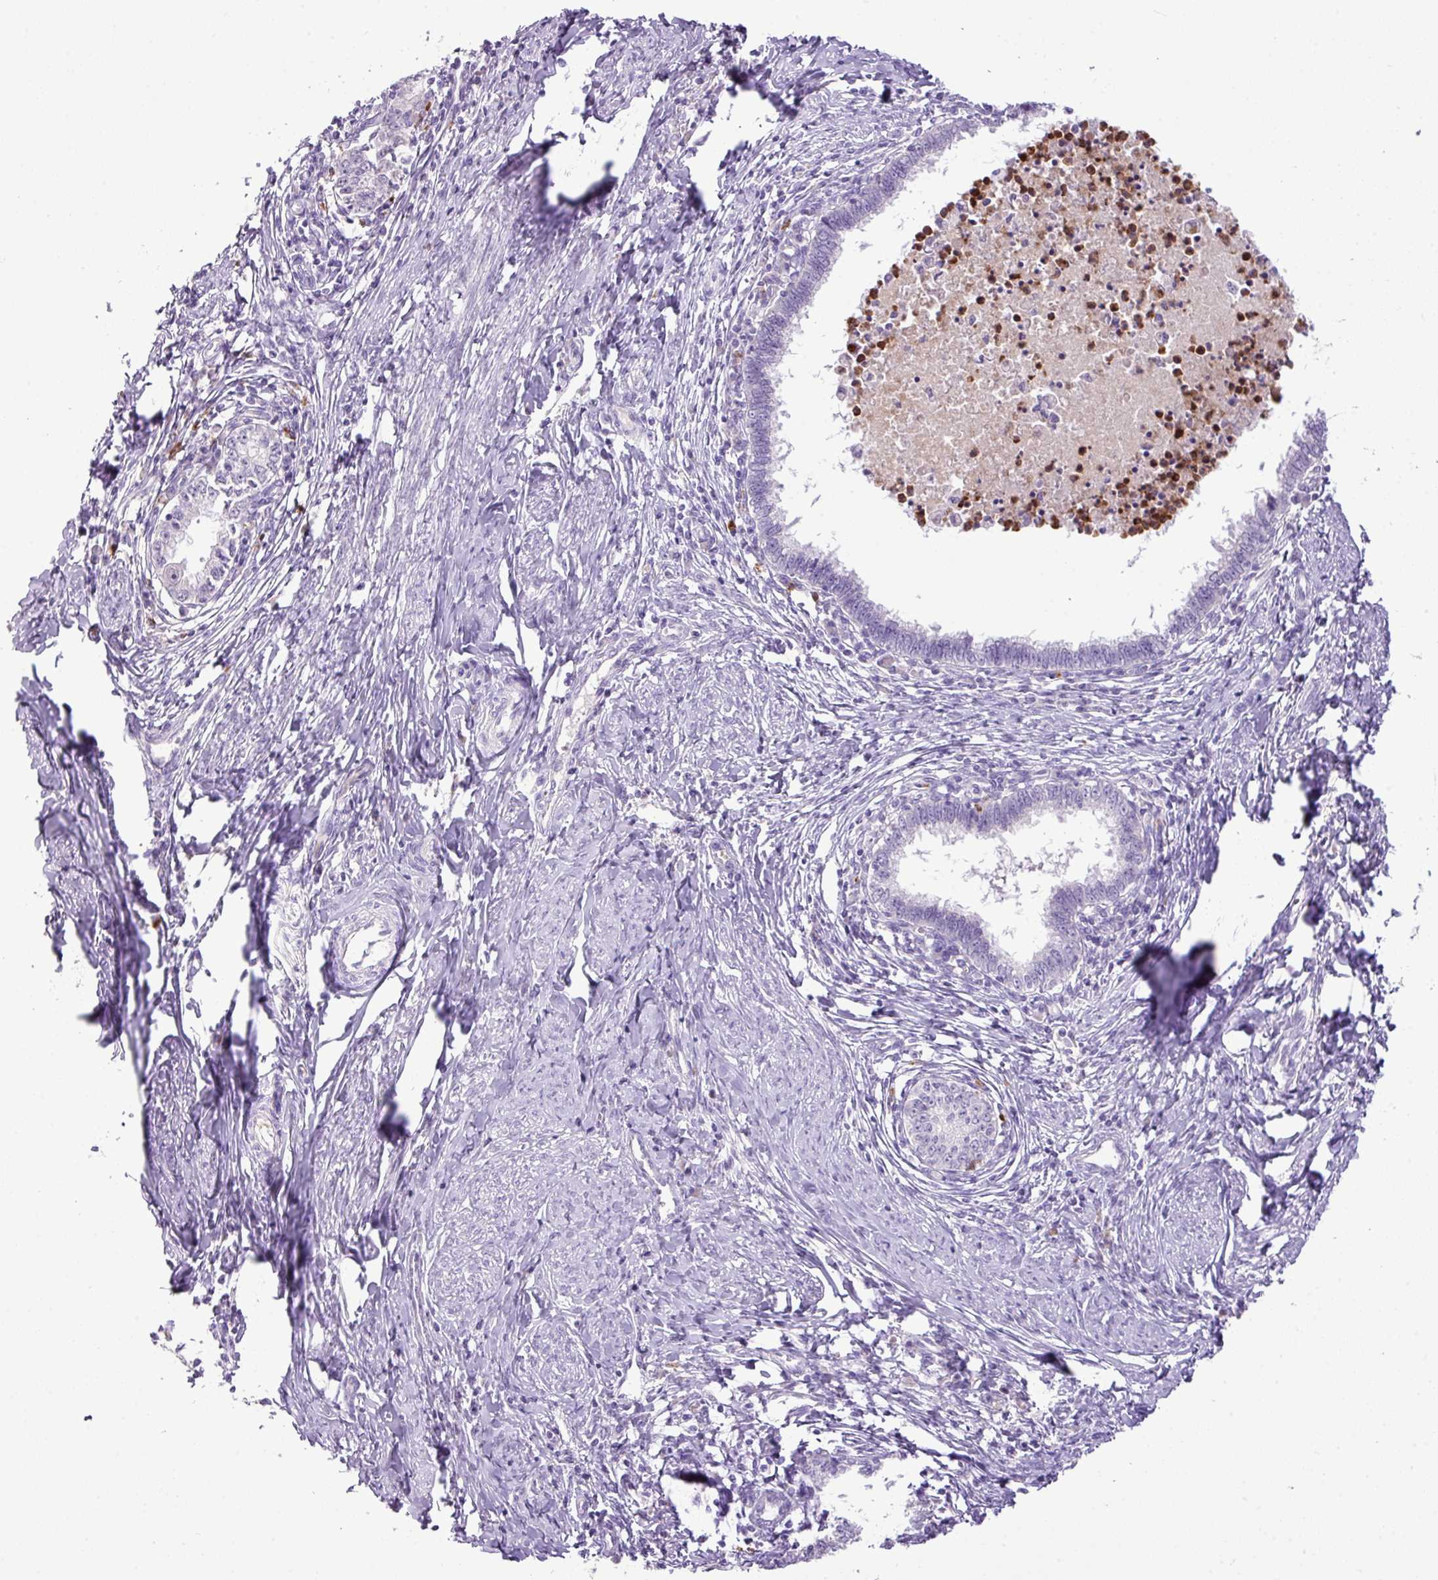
{"staining": {"intensity": "negative", "quantity": "none", "location": "none"}, "tissue": "cervical cancer", "cell_type": "Tumor cells", "image_type": "cancer", "snomed": [{"axis": "morphology", "description": "Adenocarcinoma, NOS"}, {"axis": "topography", "description": "Cervix"}], "caption": "Immunohistochemistry of cervical adenocarcinoma reveals no staining in tumor cells.", "gene": "HTR3E", "patient": {"sex": "female", "age": 36}}